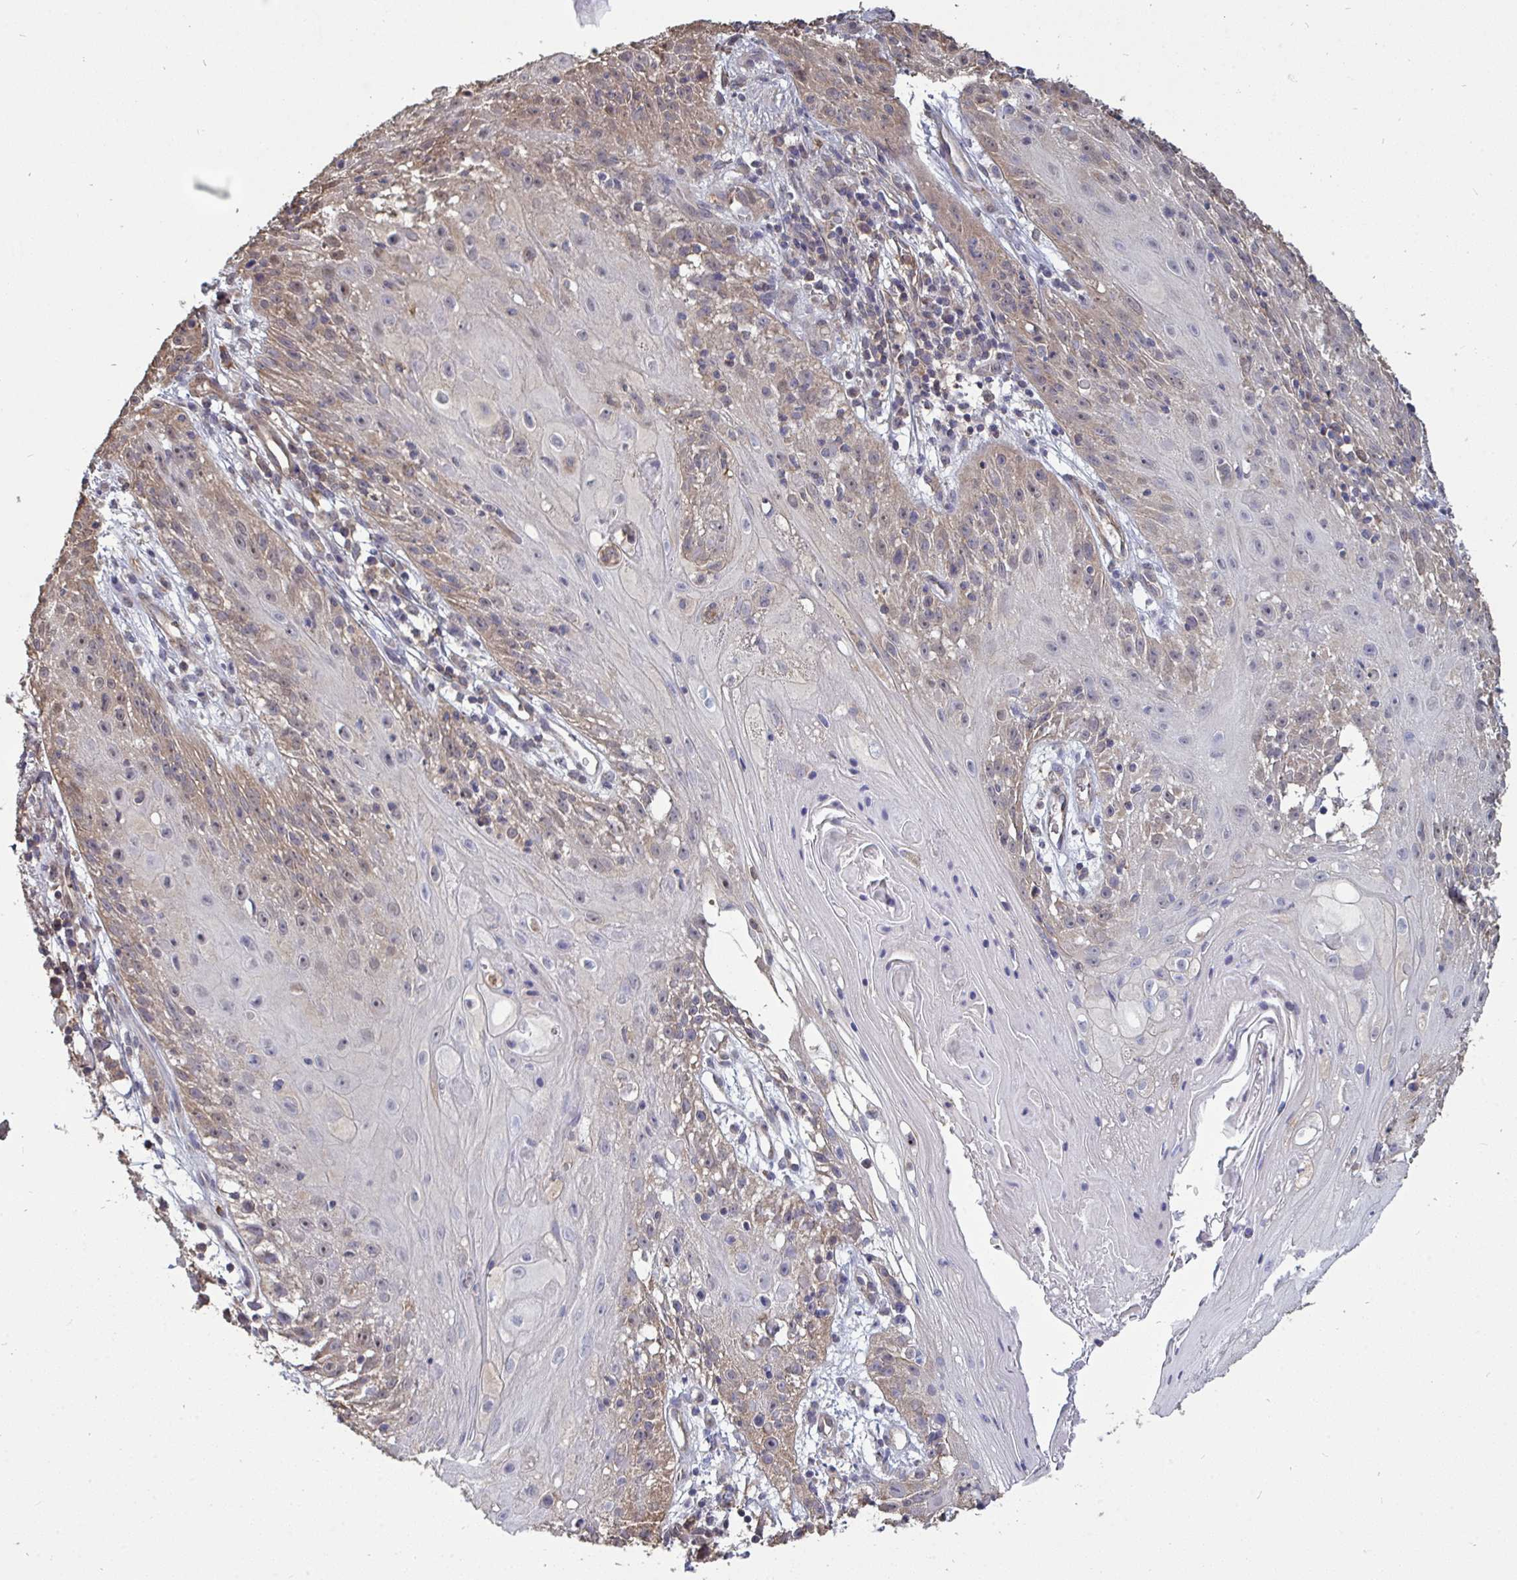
{"staining": {"intensity": "weak", "quantity": "<25%", "location": "cytoplasmic/membranous"}, "tissue": "skin cancer", "cell_type": "Tumor cells", "image_type": "cancer", "snomed": [{"axis": "morphology", "description": "Squamous cell carcinoma, NOS"}, {"axis": "topography", "description": "Skin"}, {"axis": "topography", "description": "Vulva"}], "caption": "Tumor cells show no significant protein expression in skin cancer (squamous cell carcinoma).", "gene": "ISCU", "patient": {"sex": "female", "age": 76}}